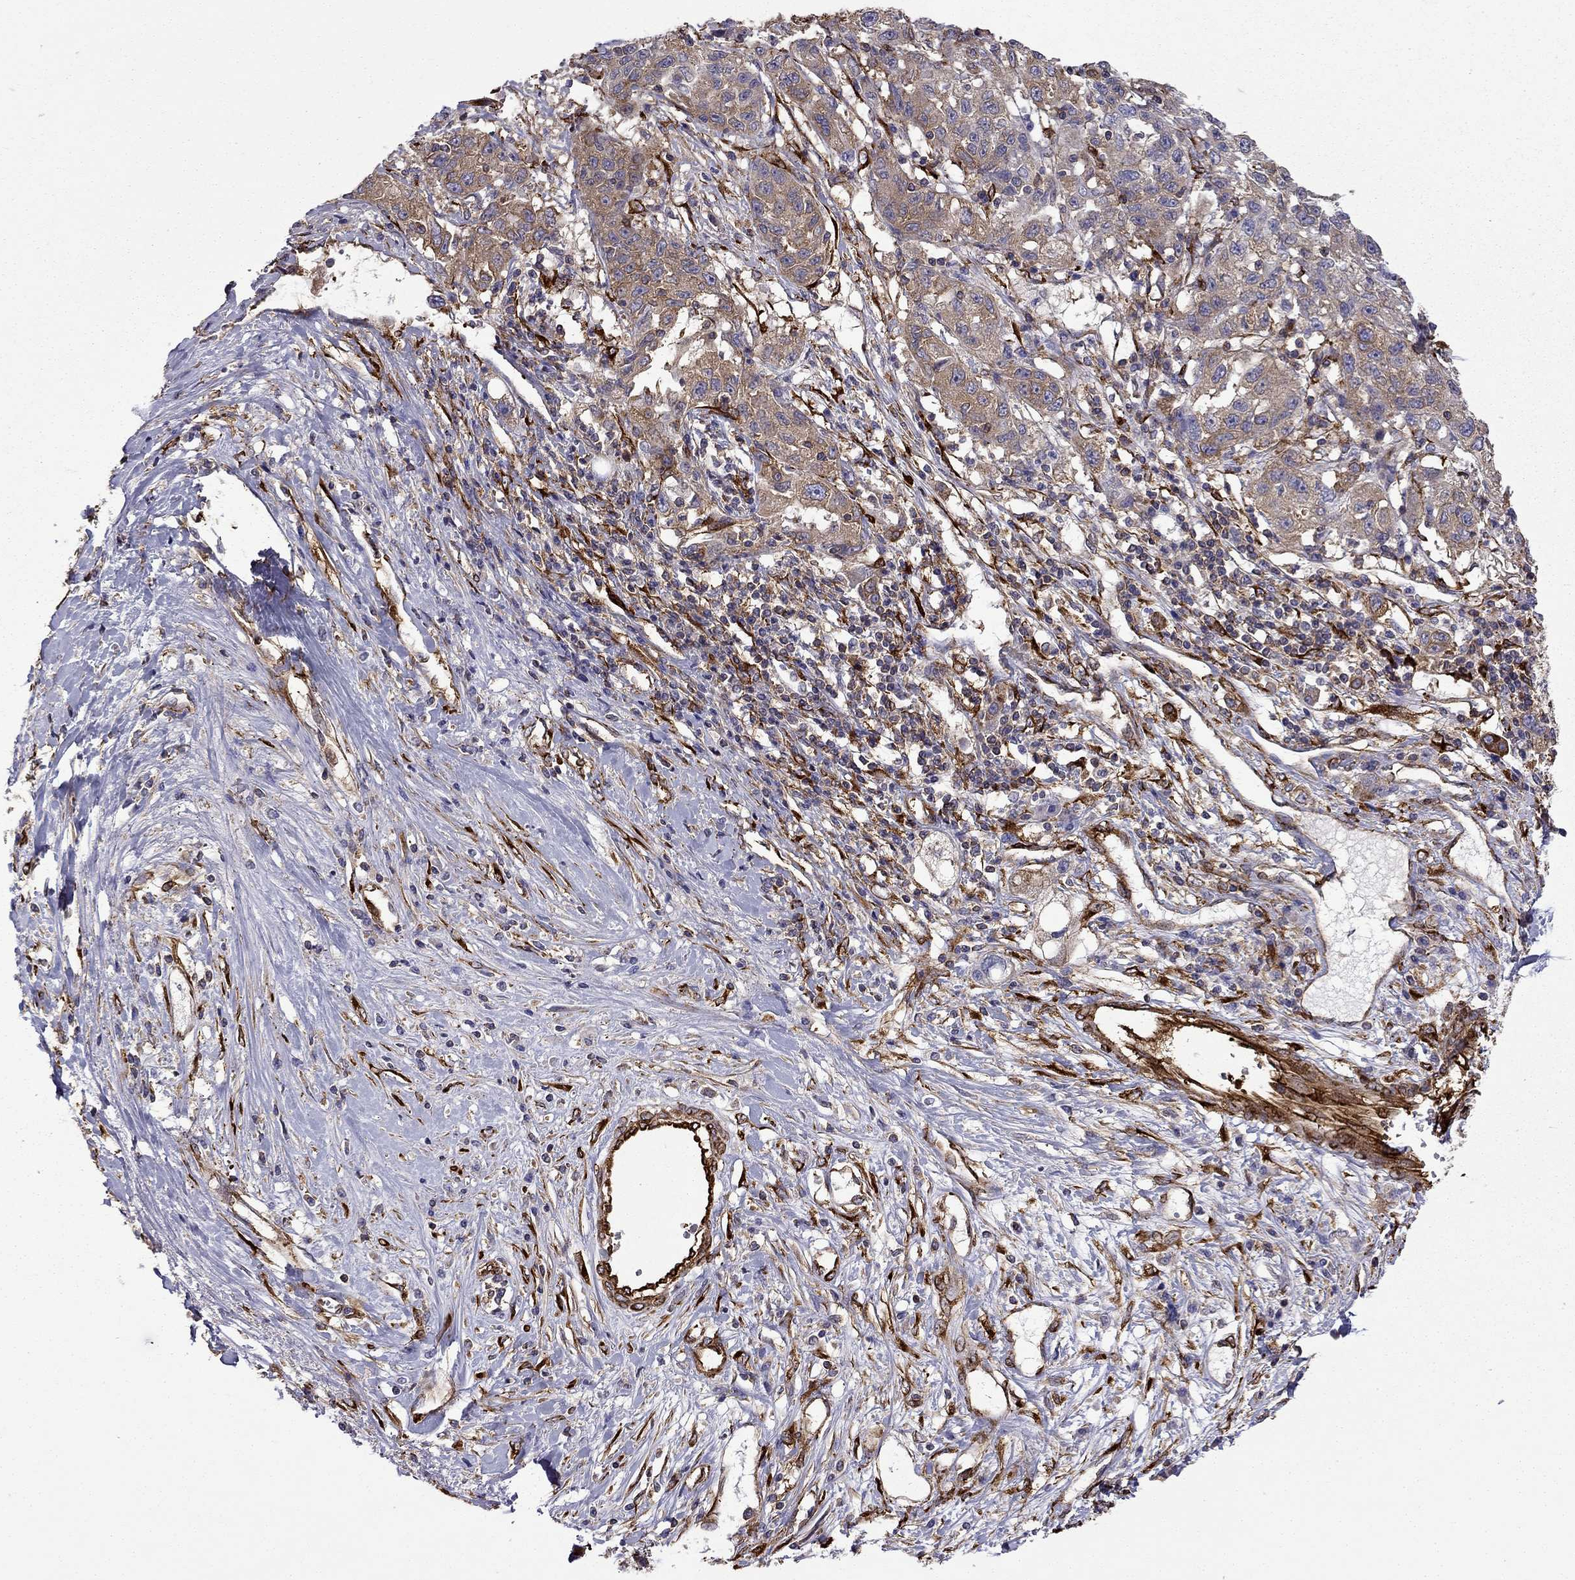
{"staining": {"intensity": "moderate", "quantity": ">75%", "location": "cytoplasmic/membranous"}, "tissue": "liver cancer", "cell_type": "Tumor cells", "image_type": "cancer", "snomed": [{"axis": "morphology", "description": "Adenocarcinoma, NOS"}, {"axis": "morphology", "description": "Cholangiocarcinoma"}, {"axis": "topography", "description": "Liver"}], "caption": "A photomicrograph showing moderate cytoplasmic/membranous expression in approximately >75% of tumor cells in liver cancer, as visualized by brown immunohistochemical staining.", "gene": "MAP4", "patient": {"sex": "male", "age": 64}}